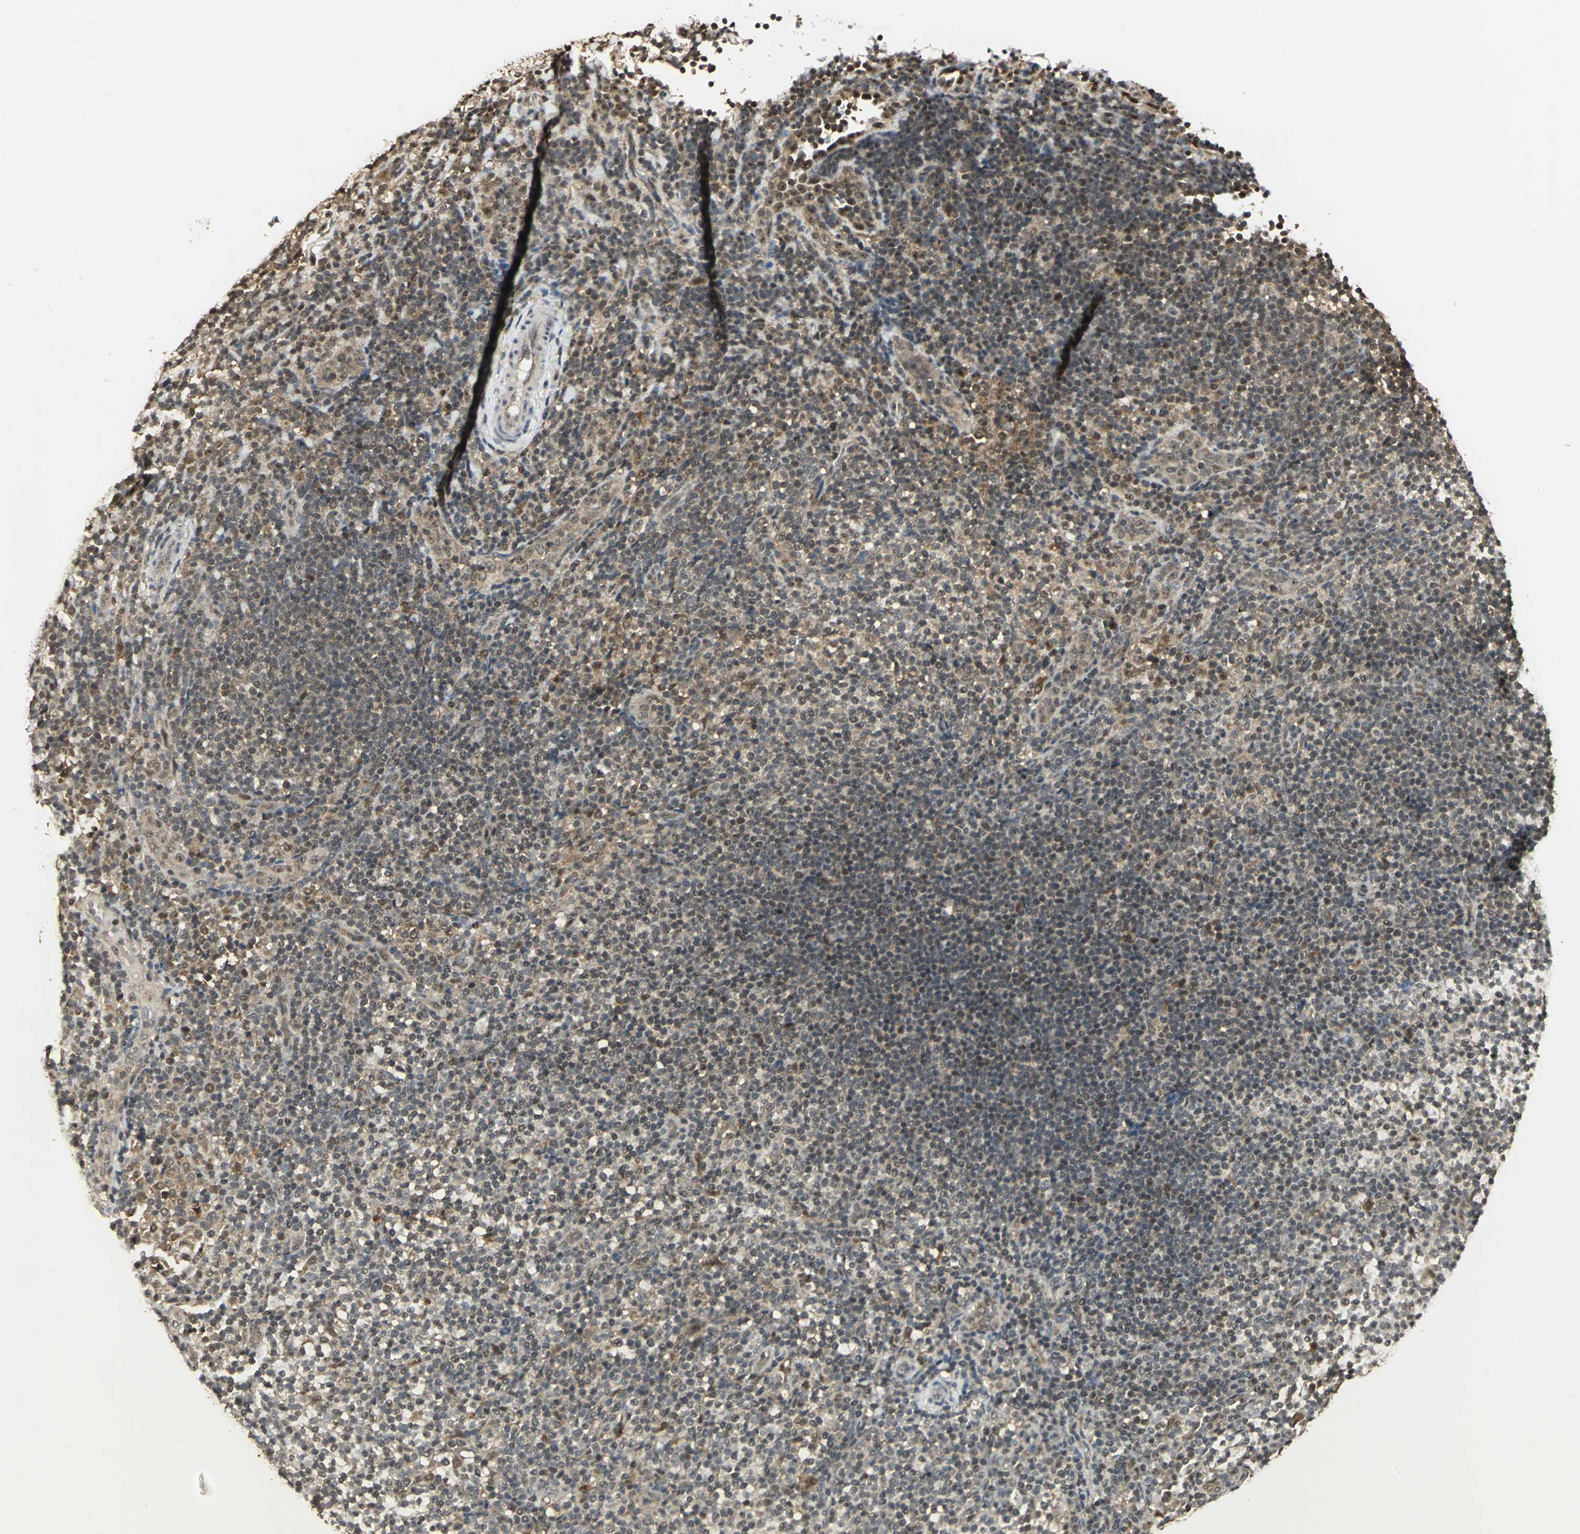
{"staining": {"intensity": "moderate", "quantity": "25%-75%", "location": "cytoplasmic/membranous"}, "tissue": "lymphoma", "cell_type": "Tumor cells", "image_type": "cancer", "snomed": [{"axis": "morphology", "description": "Malignant lymphoma, non-Hodgkin's type, Low grade"}, {"axis": "topography", "description": "Lymph node"}], "caption": "Protein expression analysis of lymphoma exhibits moderate cytoplasmic/membranous staining in about 25%-75% of tumor cells.", "gene": "UCHL5", "patient": {"sex": "female", "age": 76}}